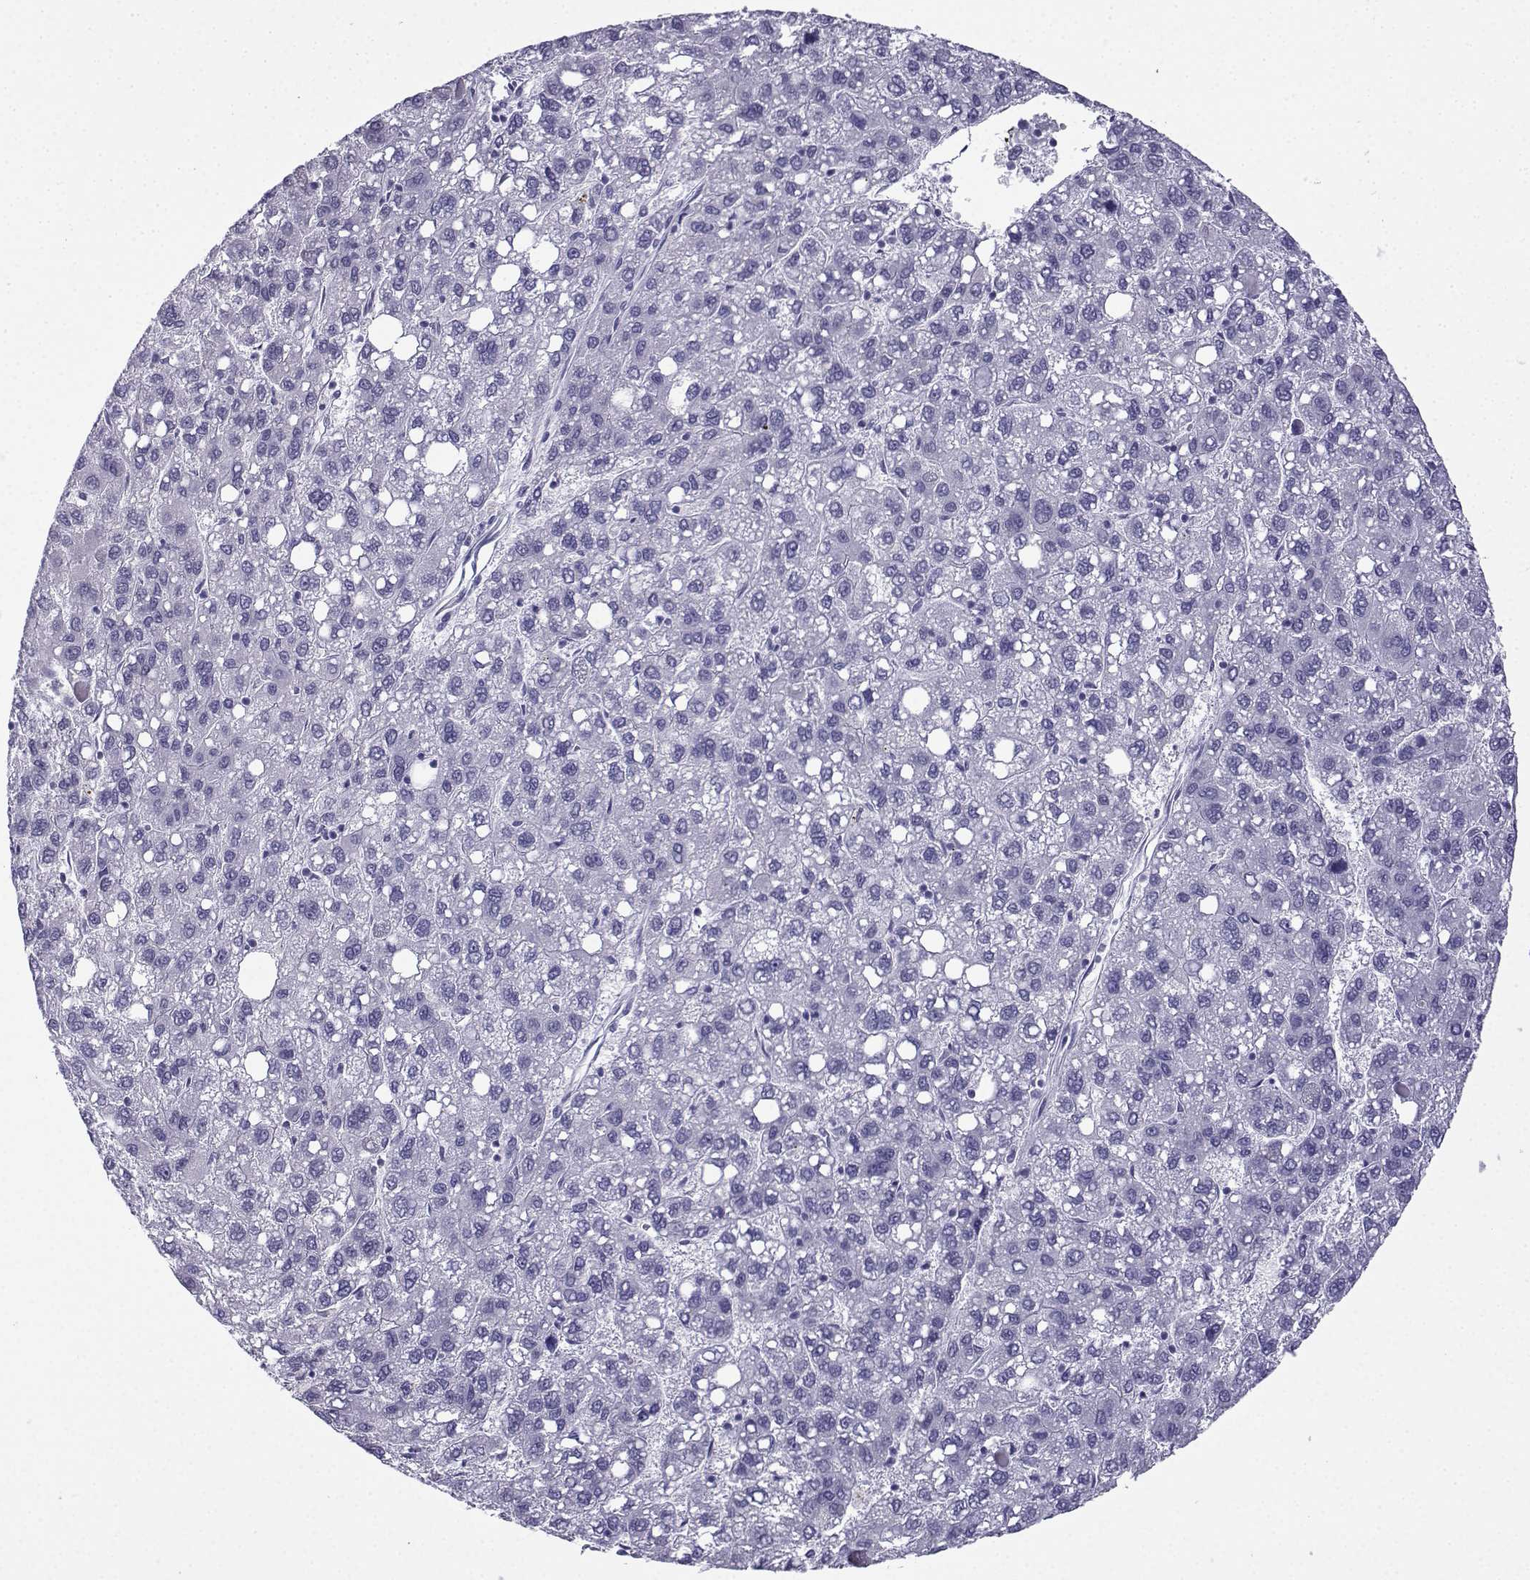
{"staining": {"intensity": "negative", "quantity": "none", "location": "none"}, "tissue": "liver cancer", "cell_type": "Tumor cells", "image_type": "cancer", "snomed": [{"axis": "morphology", "description": "Carcinoma, Hepatocellular, NOS"}, {"axis": "topography", "description": "Liver"}], "caption": "IHC photomicrograph of neoplastic tissue: human liver cancer stained with DAB displays no significant protein positivity in tumor cells.", "gene": "ACRBP", "patient": {"sex": "female", "age": 82}}